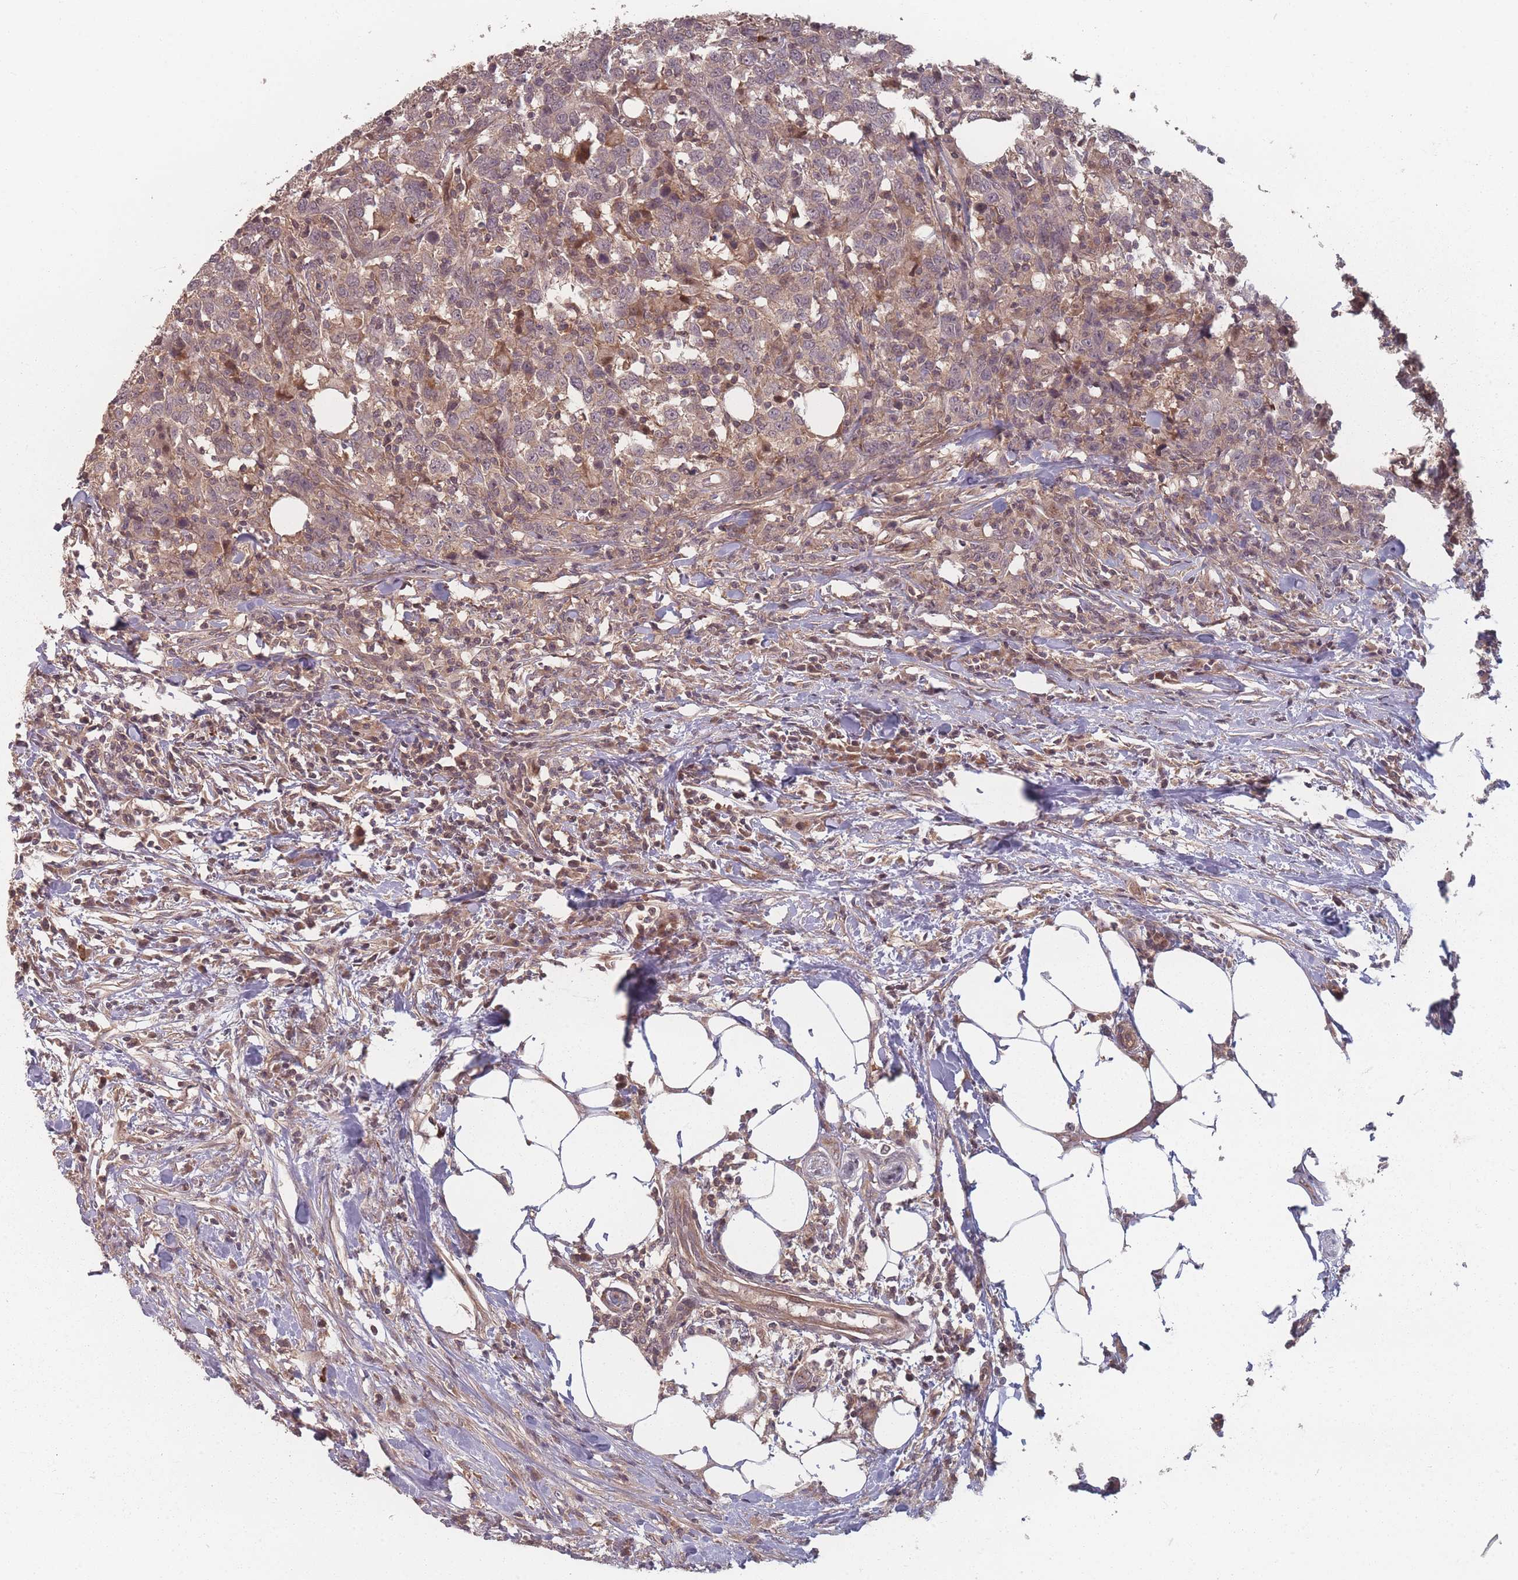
{"staining": {"intensity": "weak", "quantity": "25%-75%", "location": "cytoplasmic/membranous"}, "tissue": "urothelial cancer", "cell_type": "Tumor cells", "image_type": "cancer", "snomed": [{"axis": "morphology", "description": "Urothelial carcinoma, High grade"}, {"axis": "topography", "description": "Urinary bladder"}], "caption": "The immunohistochemical stain labels weak cytoplasmic/membranous expression in tumor cells of urothelial carcinoma (high-grade) tissue. (DAB (3,3'-diaminobenzidine) IHC with brightfield microscopy, high magnification).", "gene": "HAGH", "patient": {"sex": "male", "age": 61}}